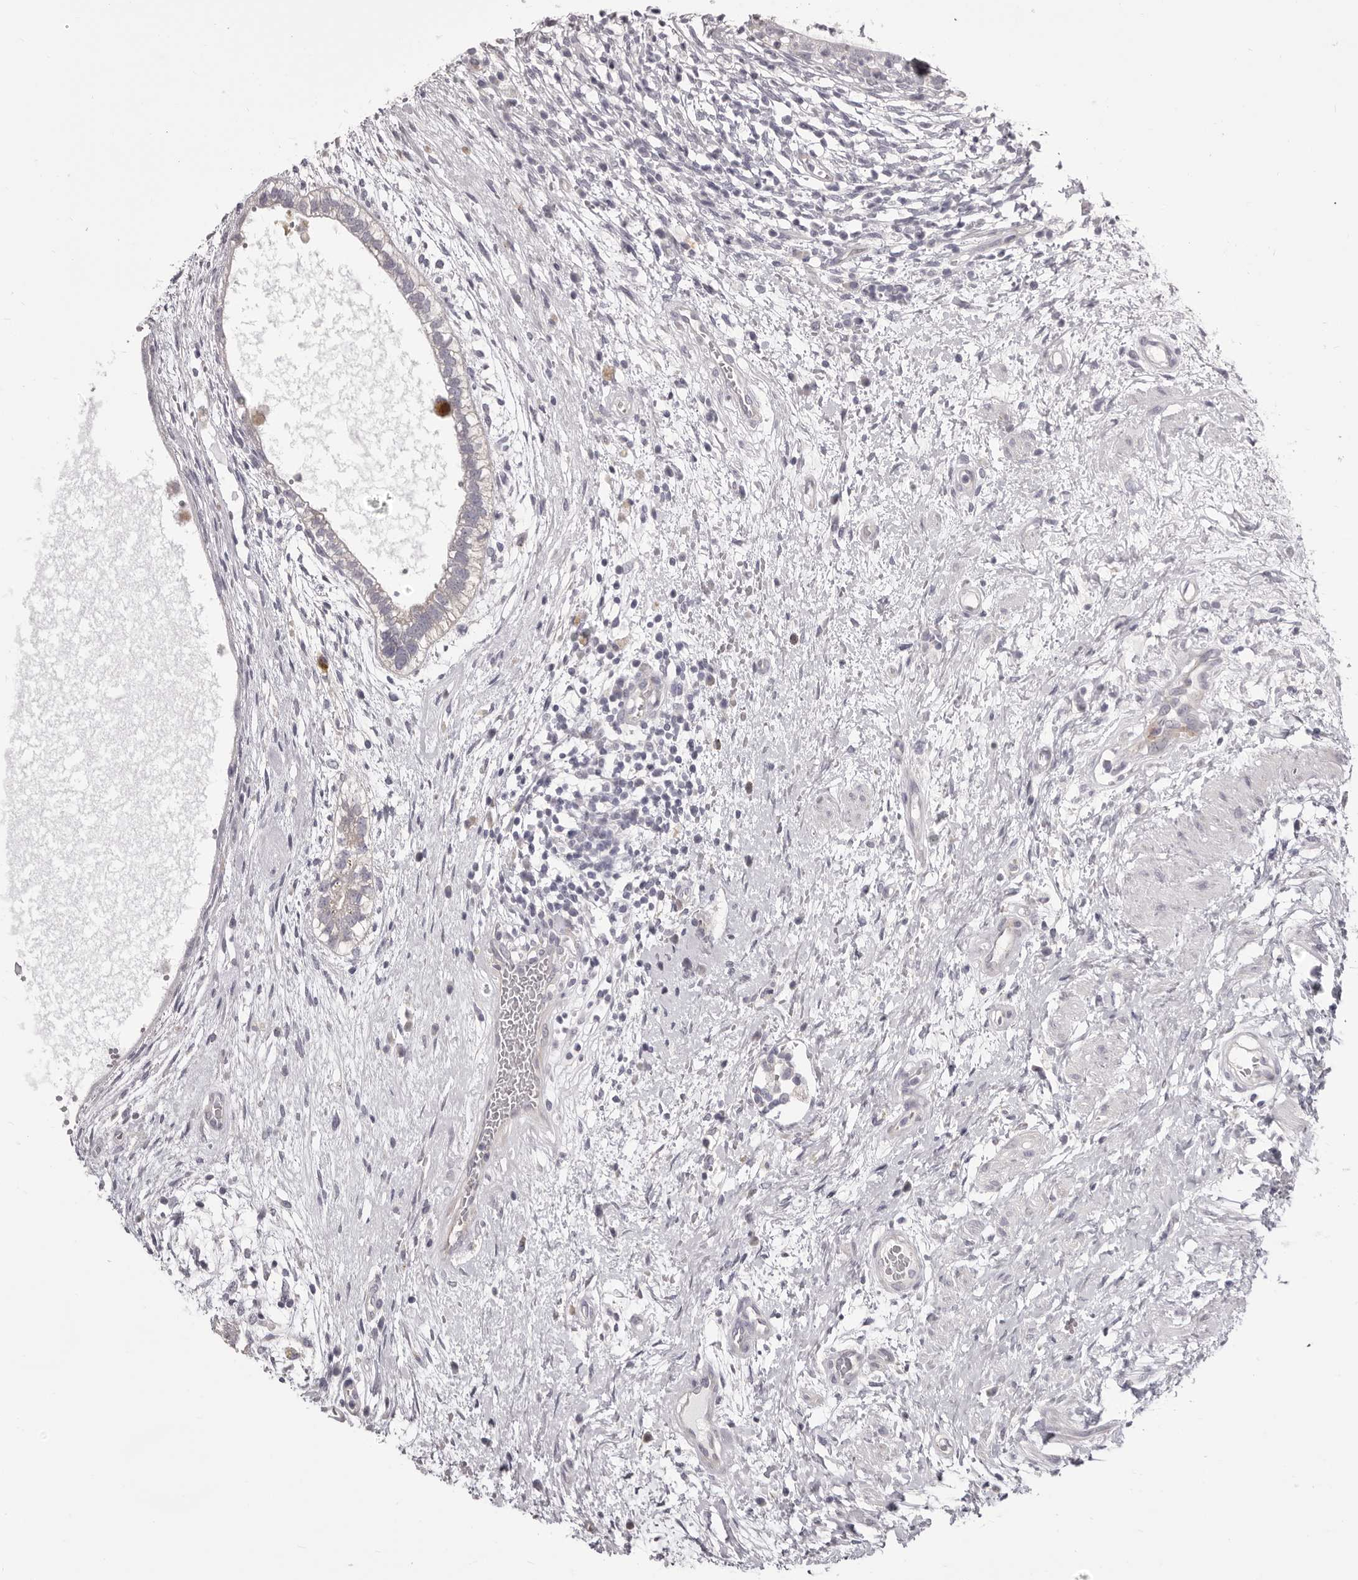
{"staining": {"intensity": "negative", "quantity": "none", "location": "none"}, "tissue": "testis cancer", "cell_type": "Tumor cells", "image_type": "cancer", "snomed": [{"axis": "morphology", "description": "Carcinoma, Embryonal, NOS"}, {"axis": "topography", "description": "Testis"}], "caption": "IHC histopathology image of testis cancer stained for a protein (brown), which demonstrates no expression in tumor cells. (DAB immunohistochemistry (IHC) visualized using brightfield microscopy, high magnification).", "gene": "OTUD3", "patient": {"sex": "male", "age": 26}}